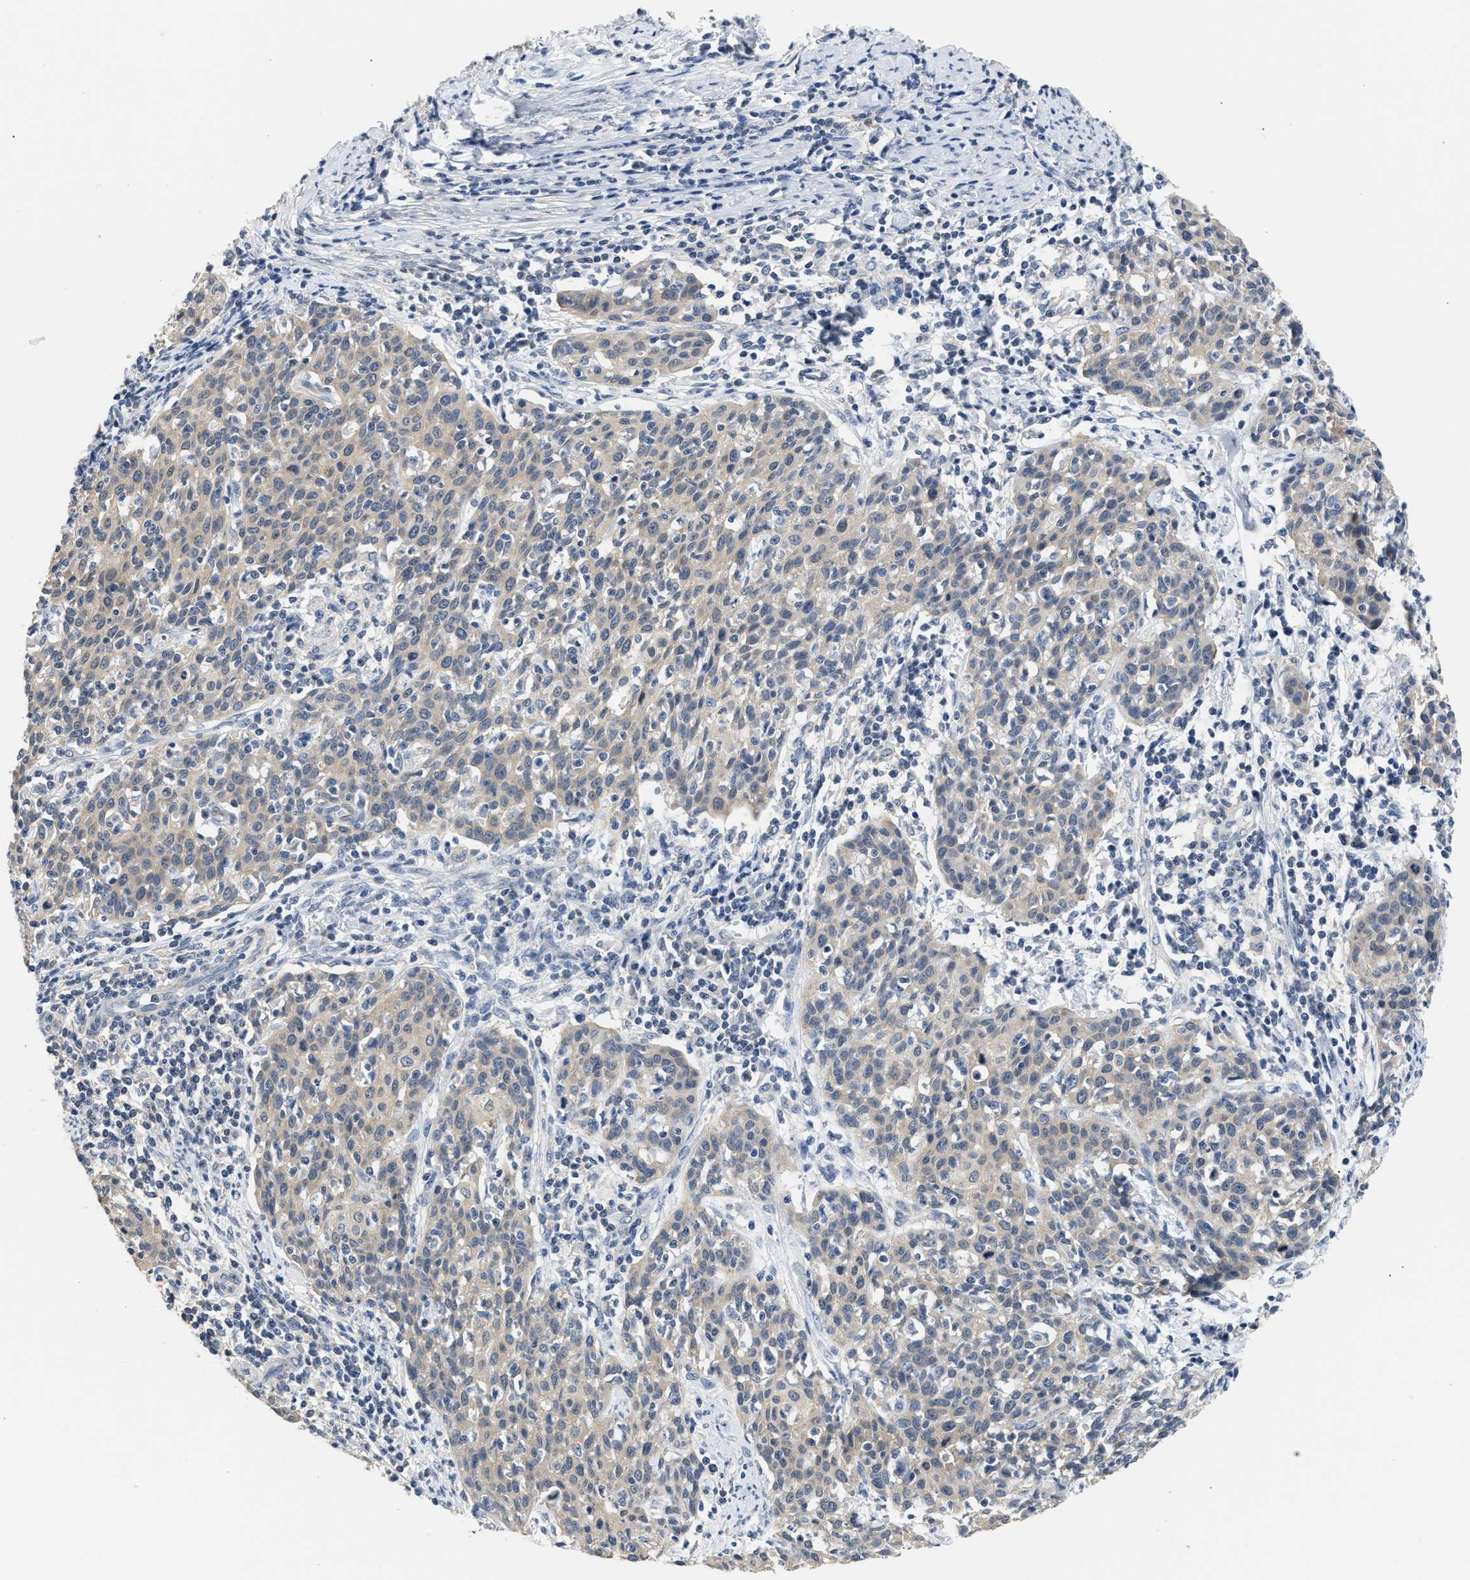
{"staining": {"intensity": "weak", "quantity": "<25%", "location": "cytoplasmic/membranous"}, "tissue": "cervical cancer", "cell_type": "Tumor cells", "image_type": "cancer", "snomed": [{"axis": "morphology", "description": "Squamous cell carcinoma, NOS"}, {"axis": "topography", "description": "Cervix"}], "caption": "A high-resolution micrograph shows immunohistochemistry (IHC) staining of cervical cancer, which demonstrates no significant expression in tumor cells.", "gene": "PPM1L", "patient": {"sex": "female", "age": 38}}